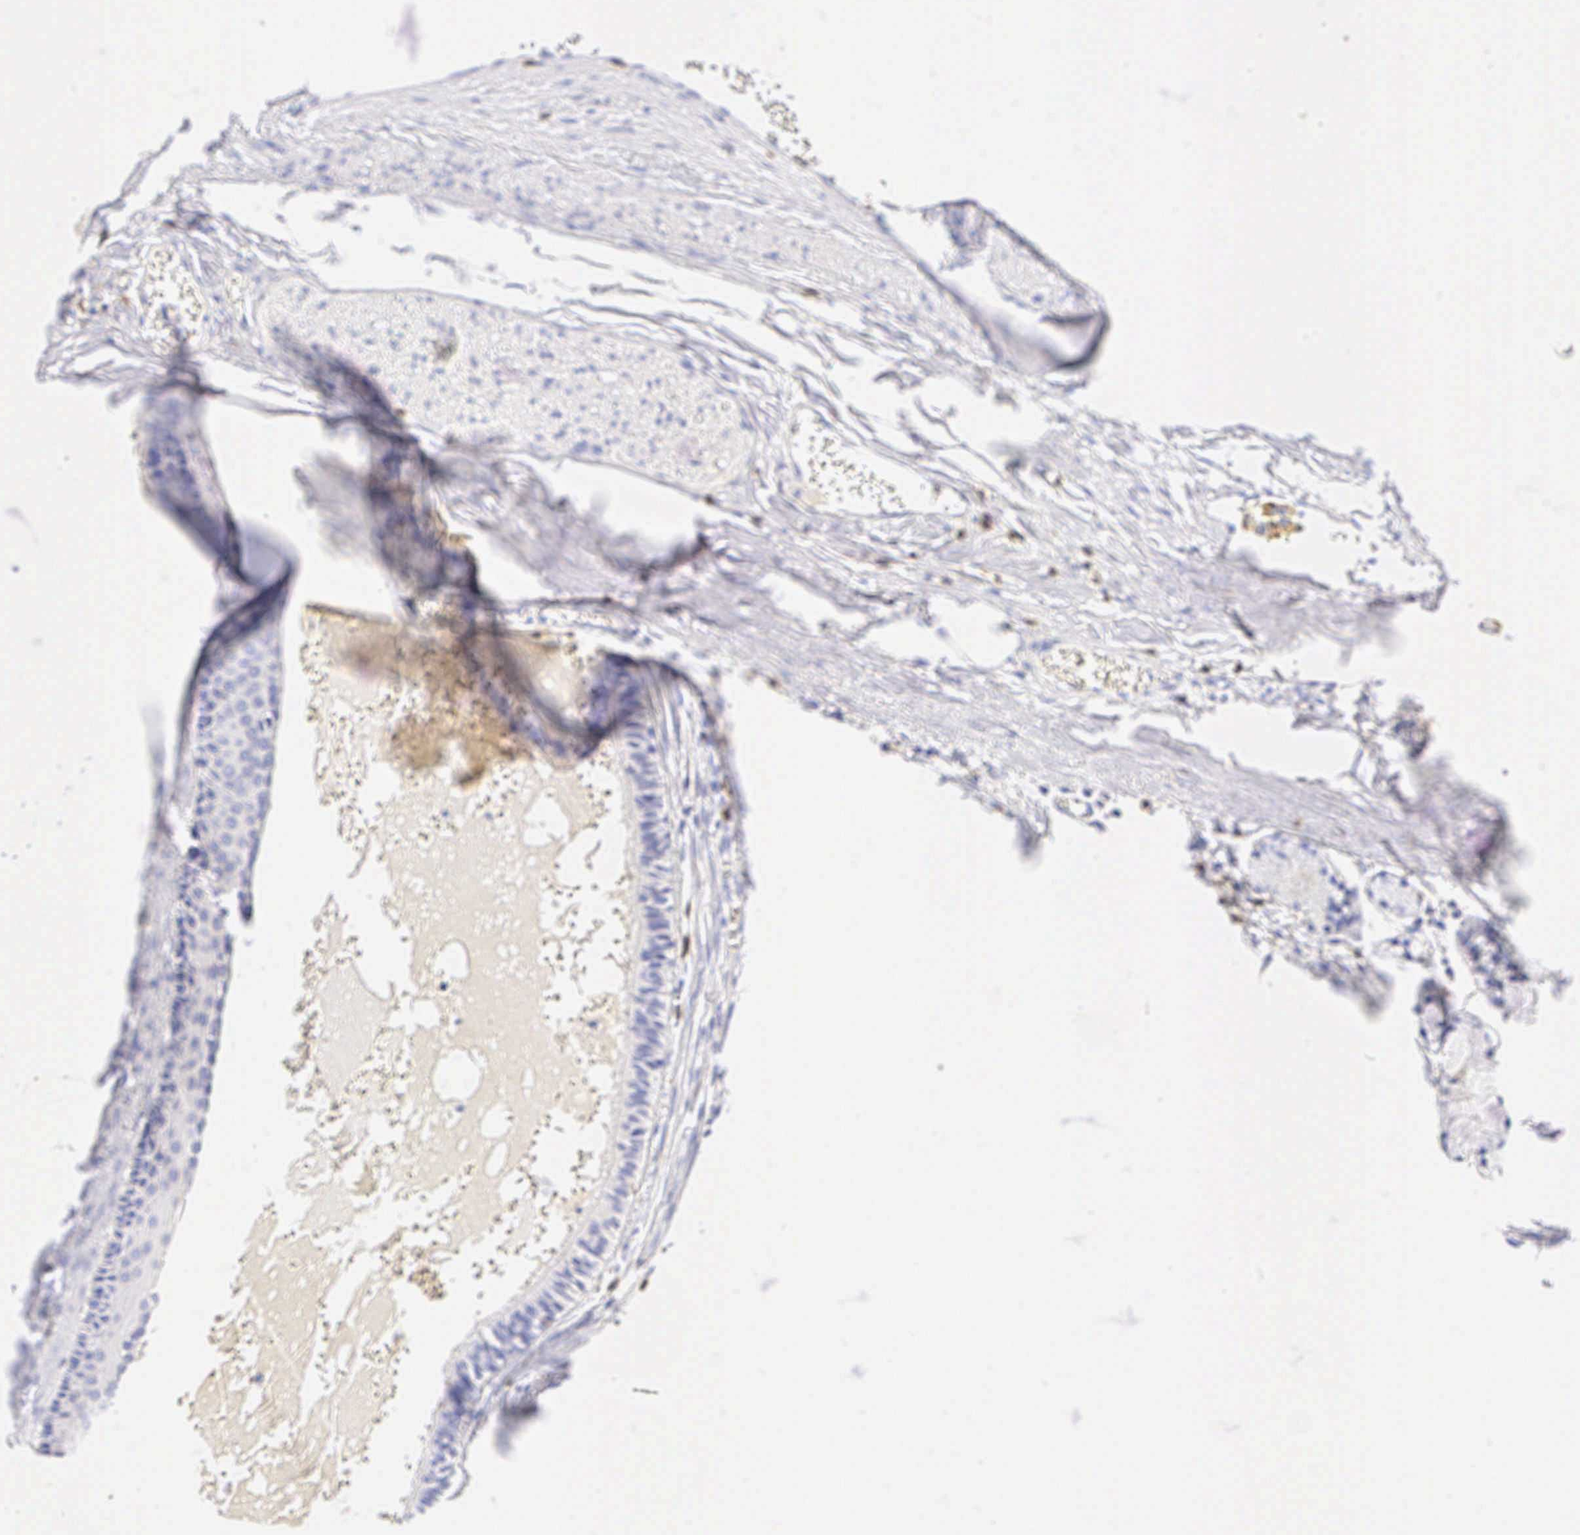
{"staining": {"intensity": "negative", "quantity": "none", "location": "none"}, "tissue": "carcinoid", "cell_type": "Tumor cells", "image_type": "cancer", "snomed": [{"axis": "morphology", "description": "Carcinoid, malignant, NOS"}, {"axis": "topography", "description": "Bronchus"}], "caption": "High magnification brightfield microscopy of carcinoid stained with DAB (3,3'-diaminobenzidine) (brown) and counterstained with hematoxylin (blue): tumor cells show no significant staining.", "gene": "CD3E", "patient": {"sex": "male", "age": 55}}